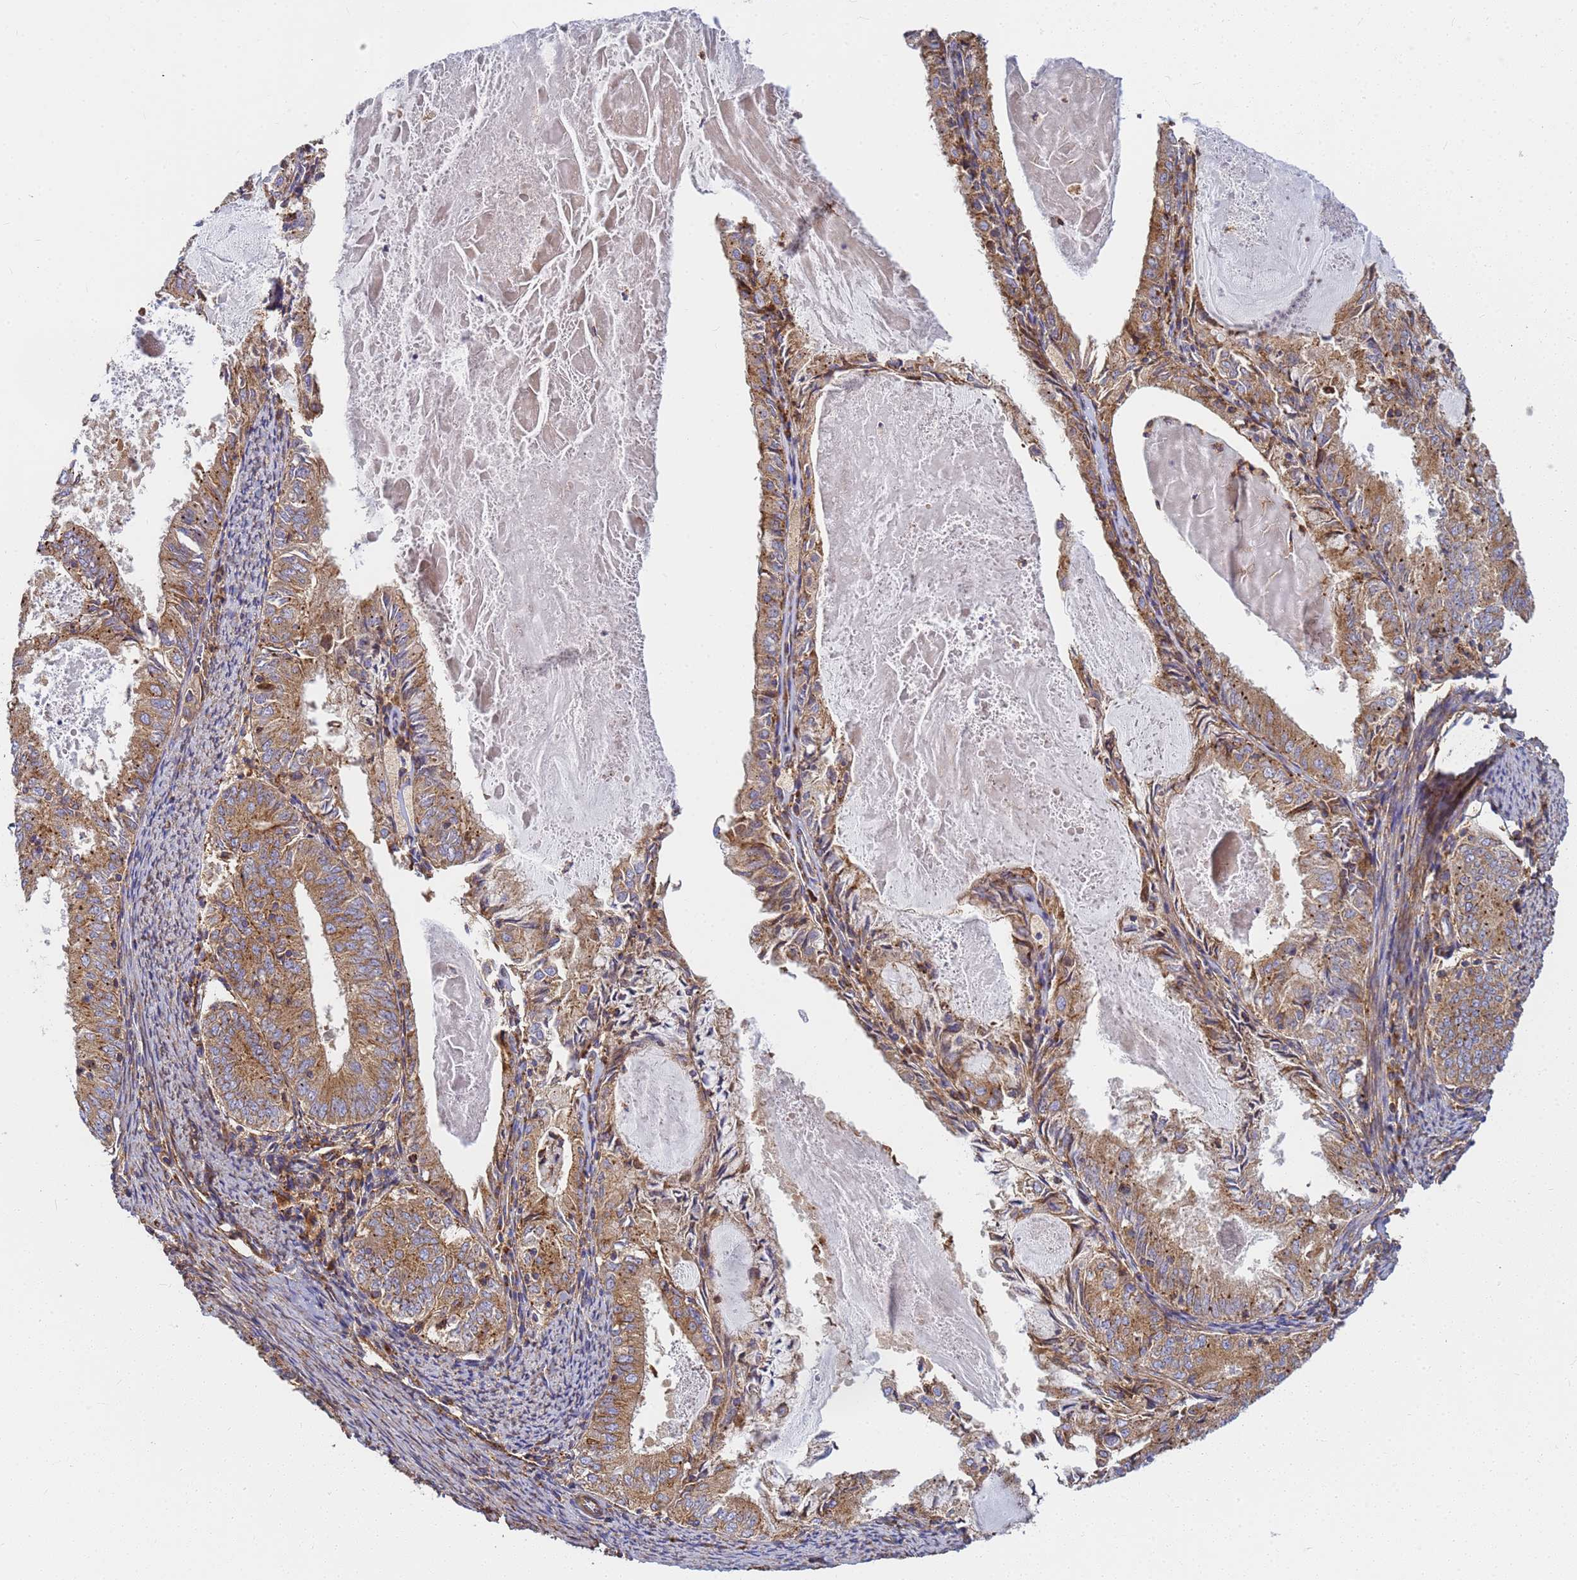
{"staining": {"intensity": "moderate", "quantity": ">75%", "location": "cytoplasmic/membranous"}, "tissue": "endometrial cancer", "cell_type": "Tumor cells", "image_type": "cancer", "snomed": [{"axis": "morphology", "description": "Adenocarcinoma, NOS"}, {"axis": "topography", "description": "Endometrium"}], "caption": "A micrograph of human endometrial cancer (adenocarcinoma) stained for a protein reveals moderate cytoplasmic/membranous brown staining in tumor cells.", "gene": "C2CD5", "patient": {"sex": "female", "age": 57}}